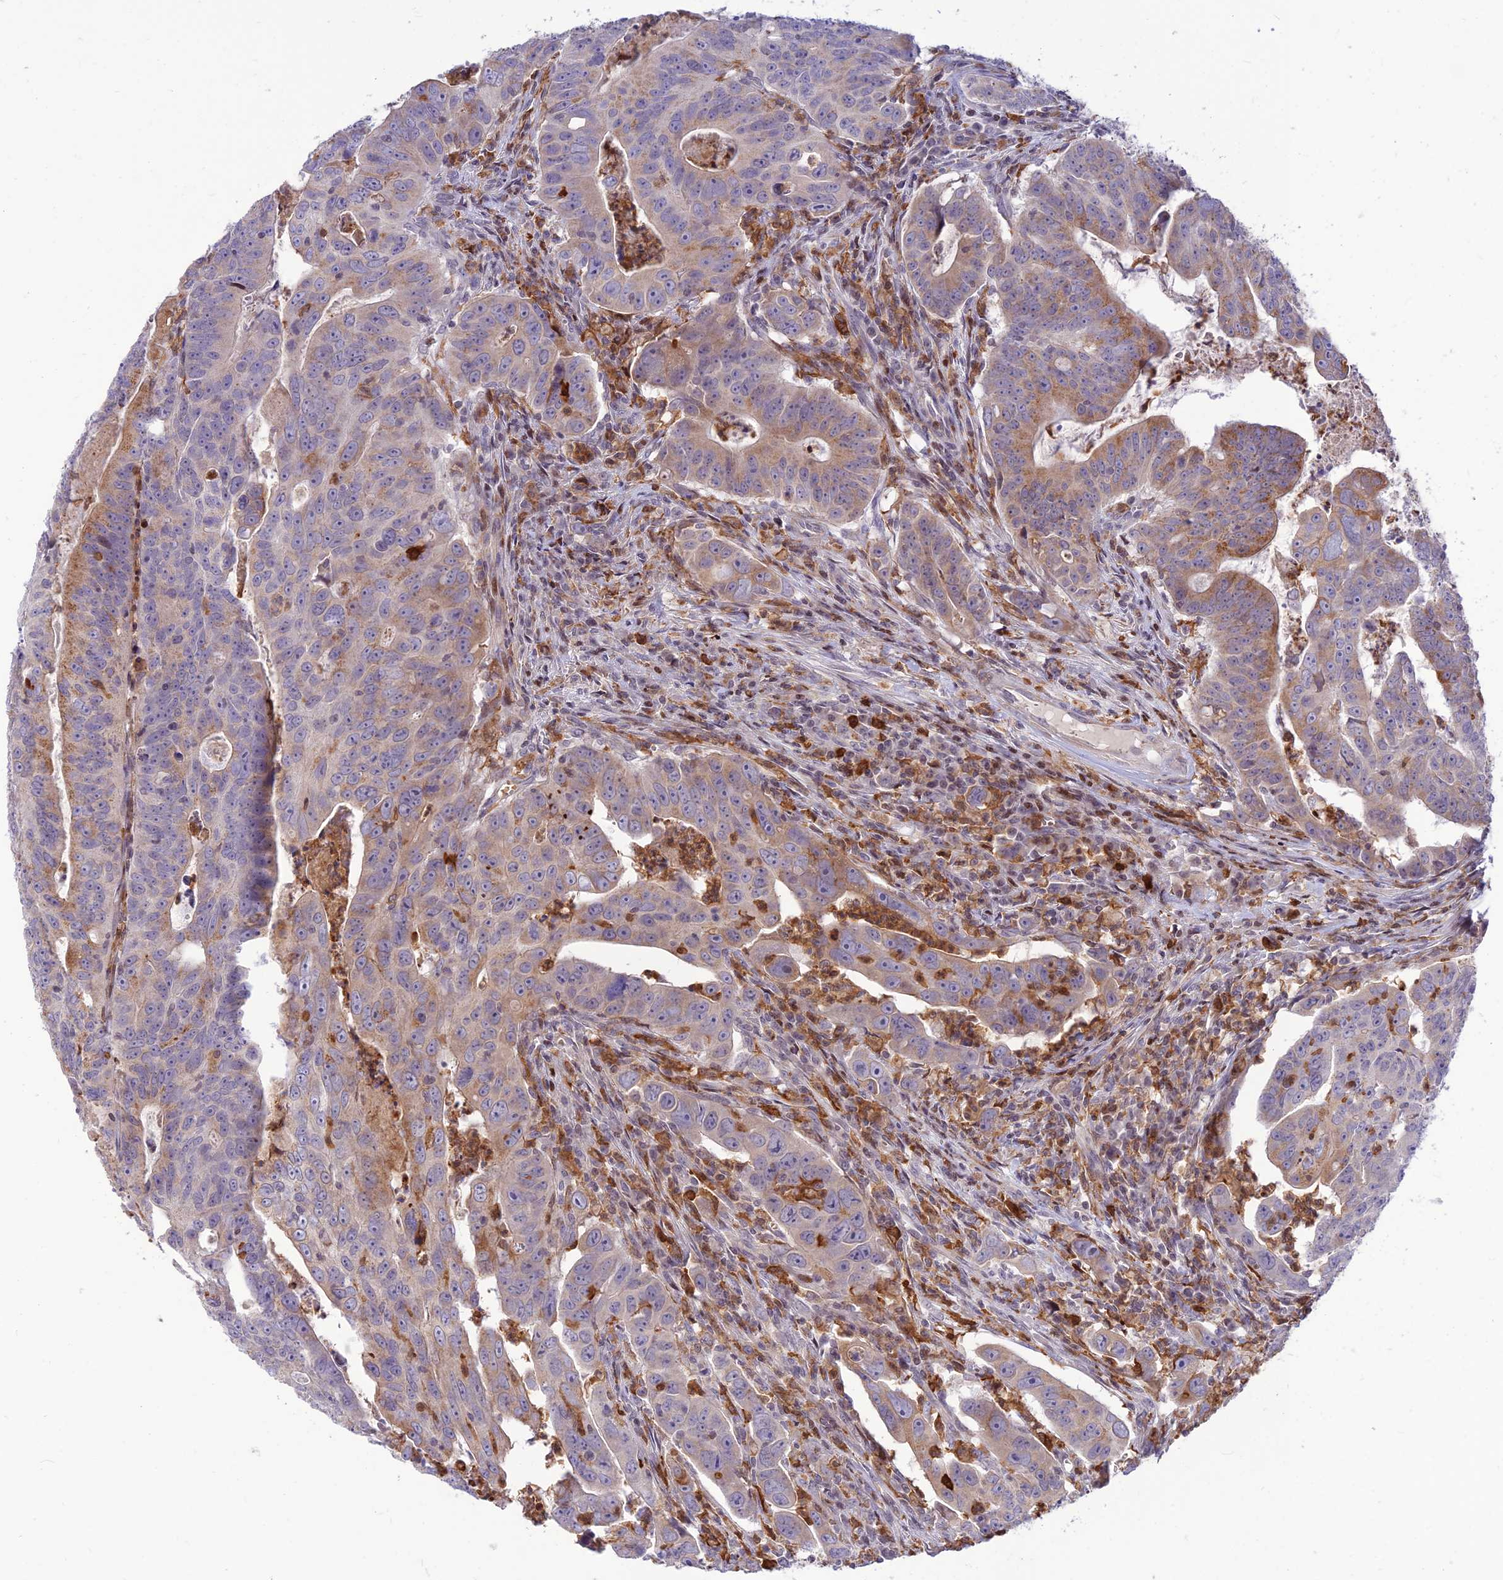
{"staining": {"intensity": "moderate", "quantity": "25%-75%", "location": "cytoplasmic/membranous"}, "tissue": "colorectal cancer", "cell_type": "Tumor cells", "image_type": "cancer", "snomed": [{"axis": "morphology", "description": "Adenocarcinoma, NOS"}, {"axis": "topography", "description": "Rectum"}], "caption": "Adenocarcinoma (colorectal) stained for a protein shows moderate cytoplasmic/membranous positivity in tumor cells. (DAB (3,3'-diaminobenzidine) IHC, brown staining for protein, blue staining for nuclei).", "gene": "FAM186B", "patient": {"sex": "male", "age": 69}}